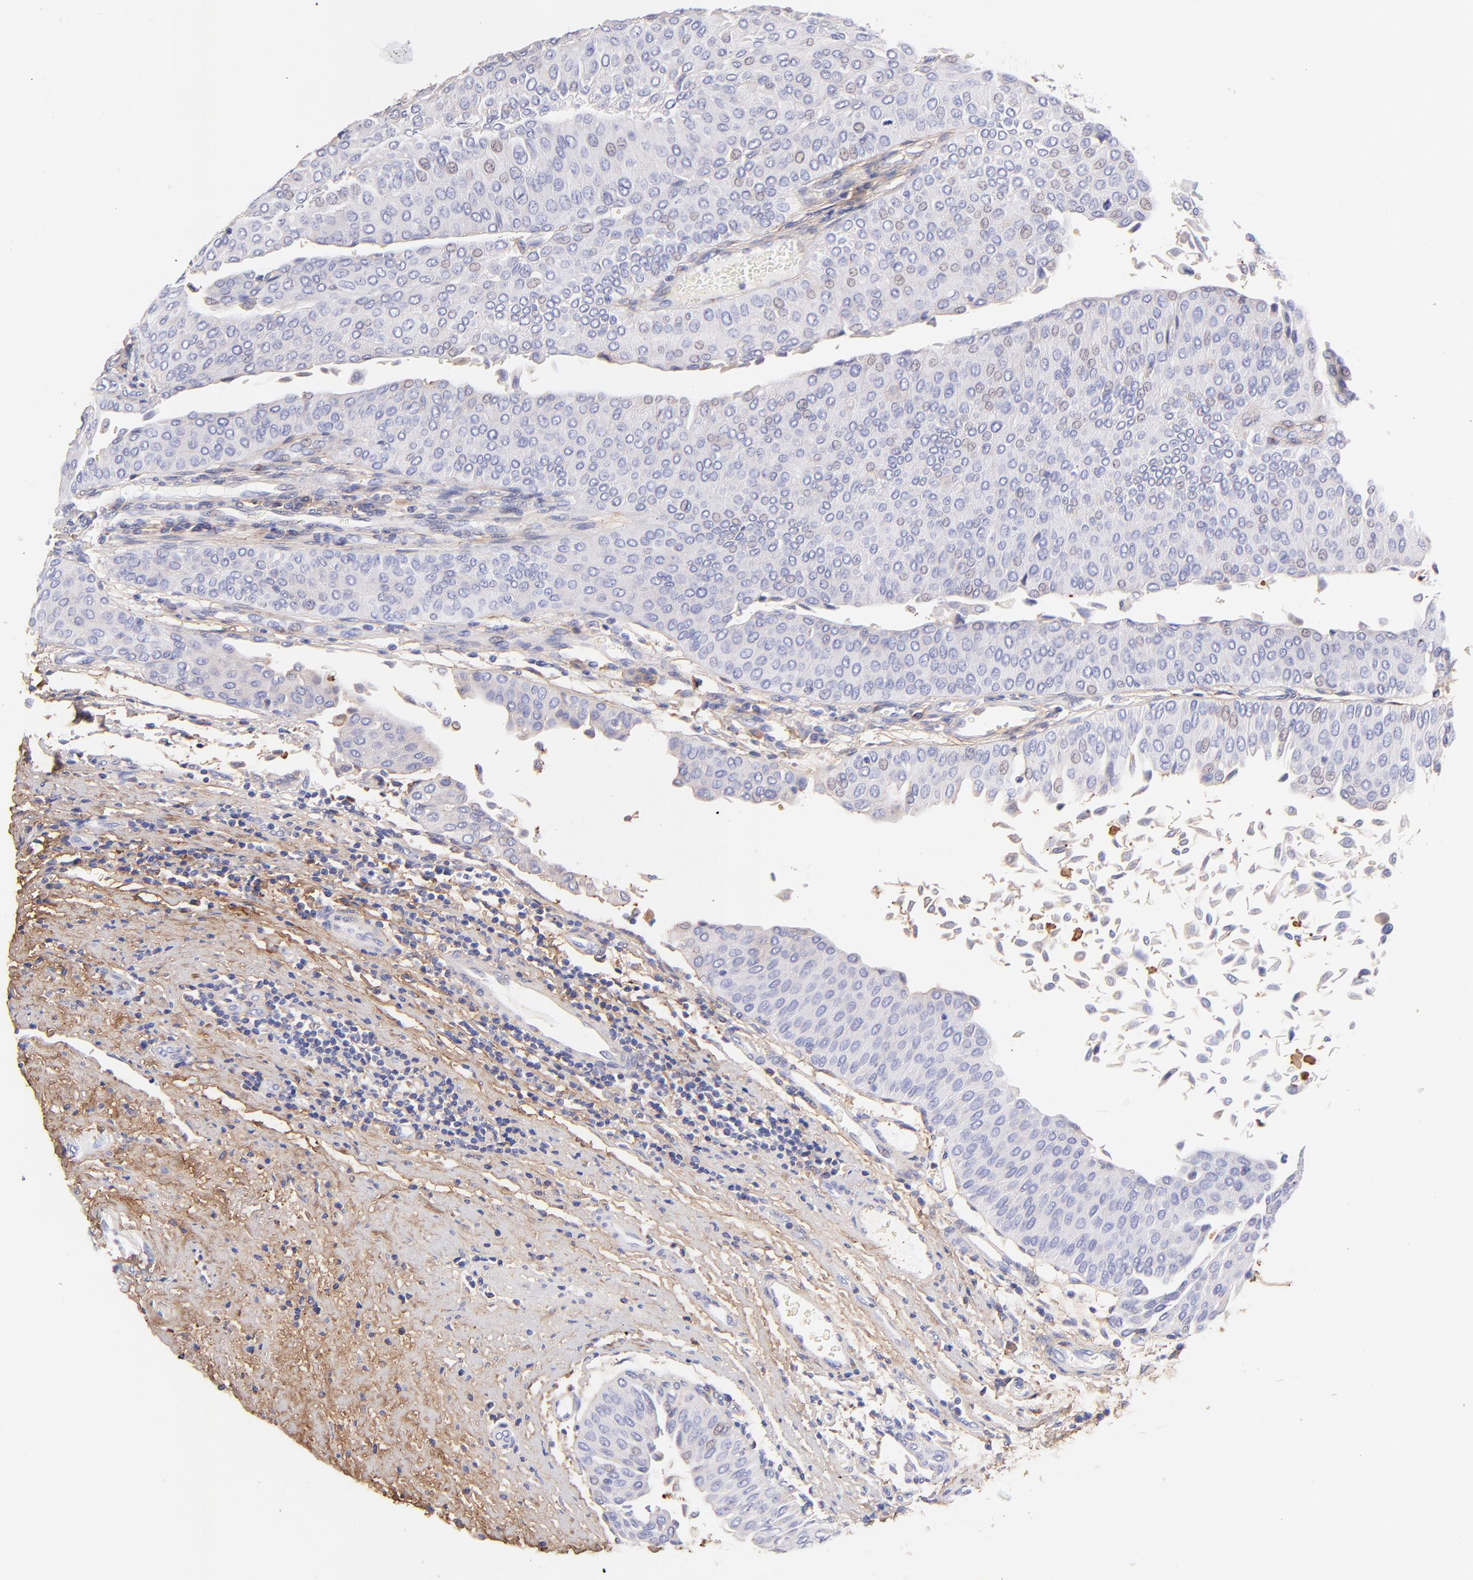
{"staining": {"intensity": "negative", "quantity": "none", "location": "none"}, "tissue": "urothelial cancer", "cell_type": "Tumor cells", "image_type": "cancer", "snomed": [{"axis": "morphology", "description": "Urothelial carcinoma, Low grade"}, {"axis": "topography", "description": "Urinary bladder"}], "caption": "DAB (3,3'-diaminobenzidine) immunohistochemical staining of human low-grade urothelial carcinoma shows no significant expression in tumor cells.", "gene": "BGN", "patient": {"sex": "male", "age": 64}}